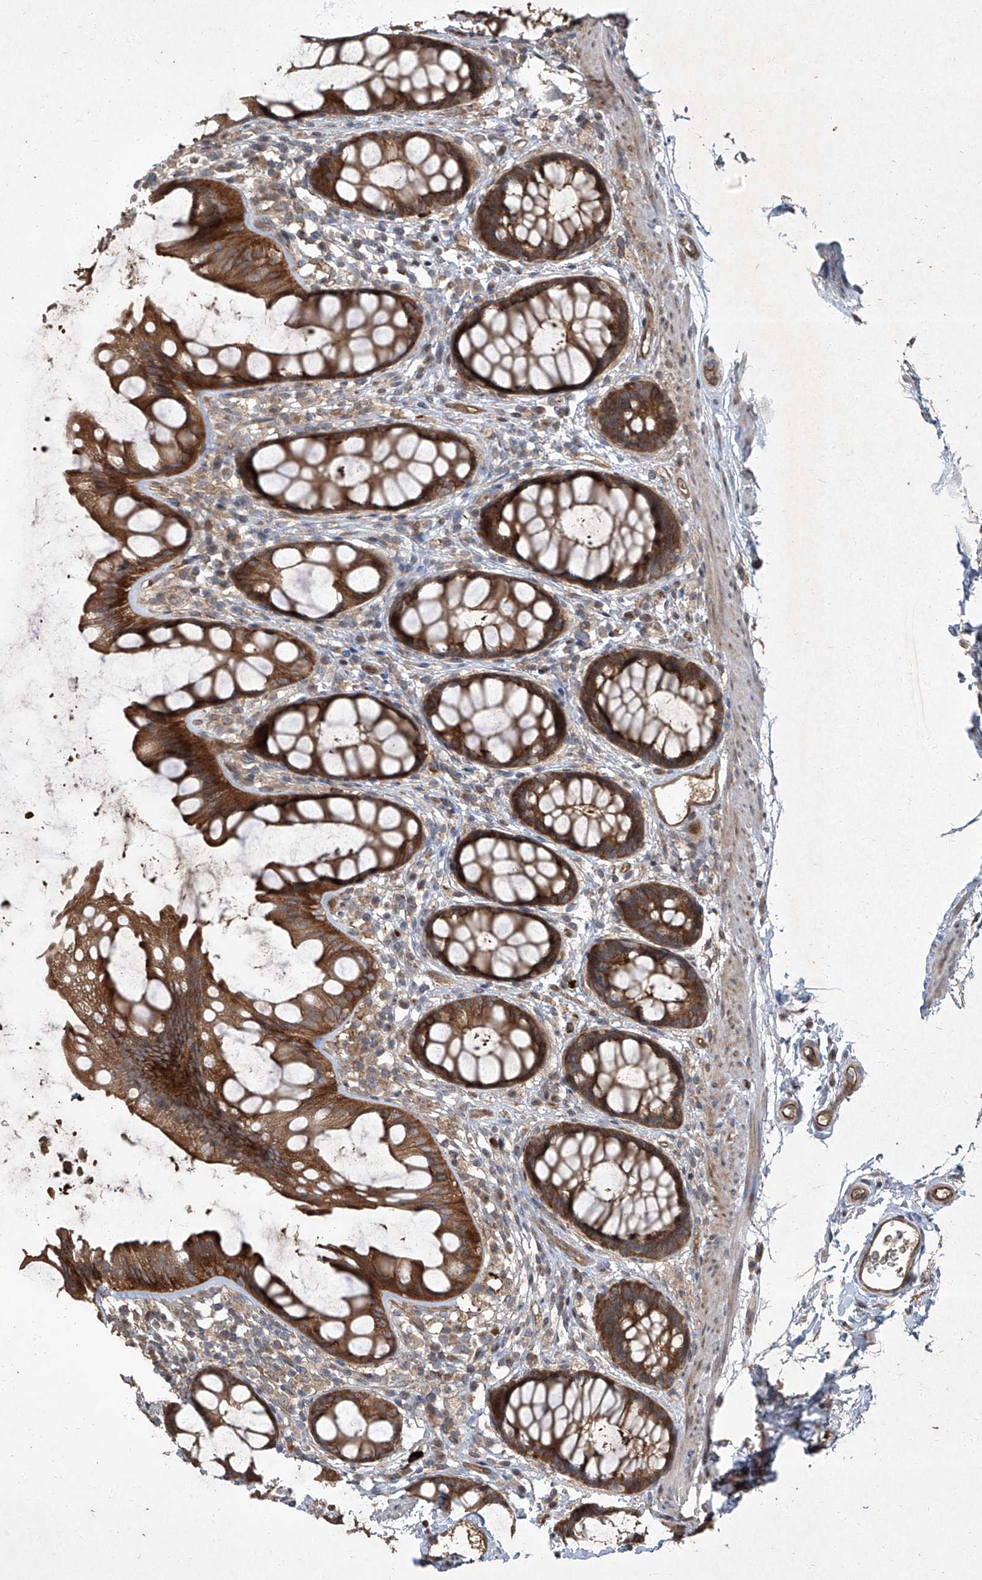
{"staining": {"intensity": "strong", "quantity": ">75%", "location": "cytoplasmic/membranous"}, "tissue": "rectum", "cell_type": "Glandular cells", "image_type": "normal", "snomed": [{"axis": "morphology", "description": "Normal tissue, NOS"}, {"axis": "topography", "description": "Rectum"}], "caption": "A brown stain labels strong cytoplasmic/membranous expression of a protein in glandular cells of normal rectum. The staining was performed using DAB (3,3'-diaminobenzidine) to visualize the protein expression in brown, while the nuclei were stained in blue with hematoxylin (Magnification: 20x).", "gene": "CCN1", "patient": {"sex": "female", "age": 65}}